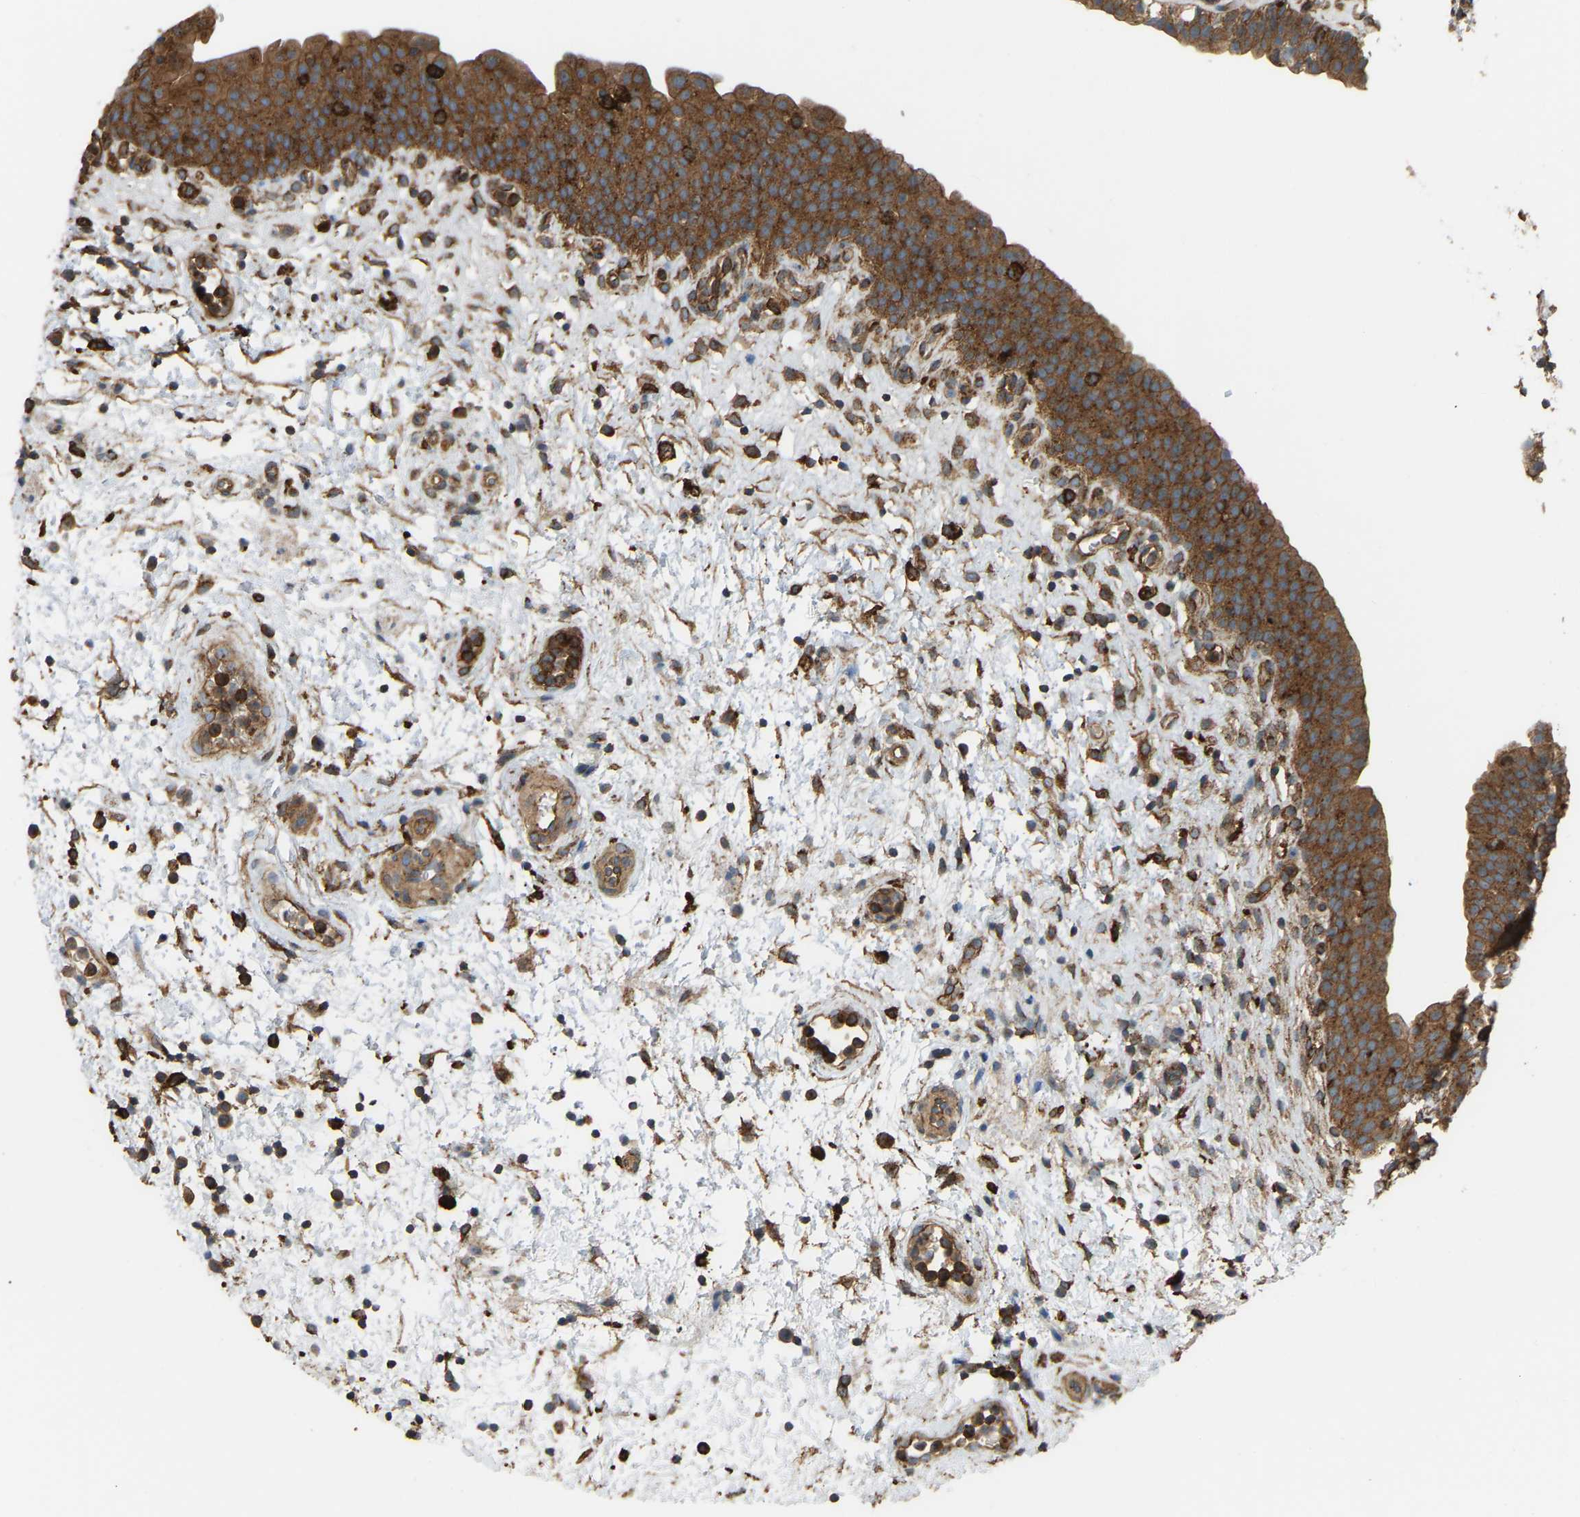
{"staining": {"intensity": "strong", "quantity": ">75%", "location": "cytoplasmic/membranous"}, "tissue": "urinary bladder", "cell_type": "Urothelial cells", "image_type": "normal", "snomed": [{"axis": "morphology", "description": "Normal tissue, NOS"}, {"axis": "topography", "description": "Urinary bladder"}], "caption": "Urinary bladder stained with DAB immunohistochemistry (IHC) exhibits high levels of strong cytoplasmic/membranous staining in approximately >75% of urothelial cells. The protein is shown in brown color, while the nuclei are stained blue.", "gene": "PICALM", "patient": {"sex": "male", "age": 37}}